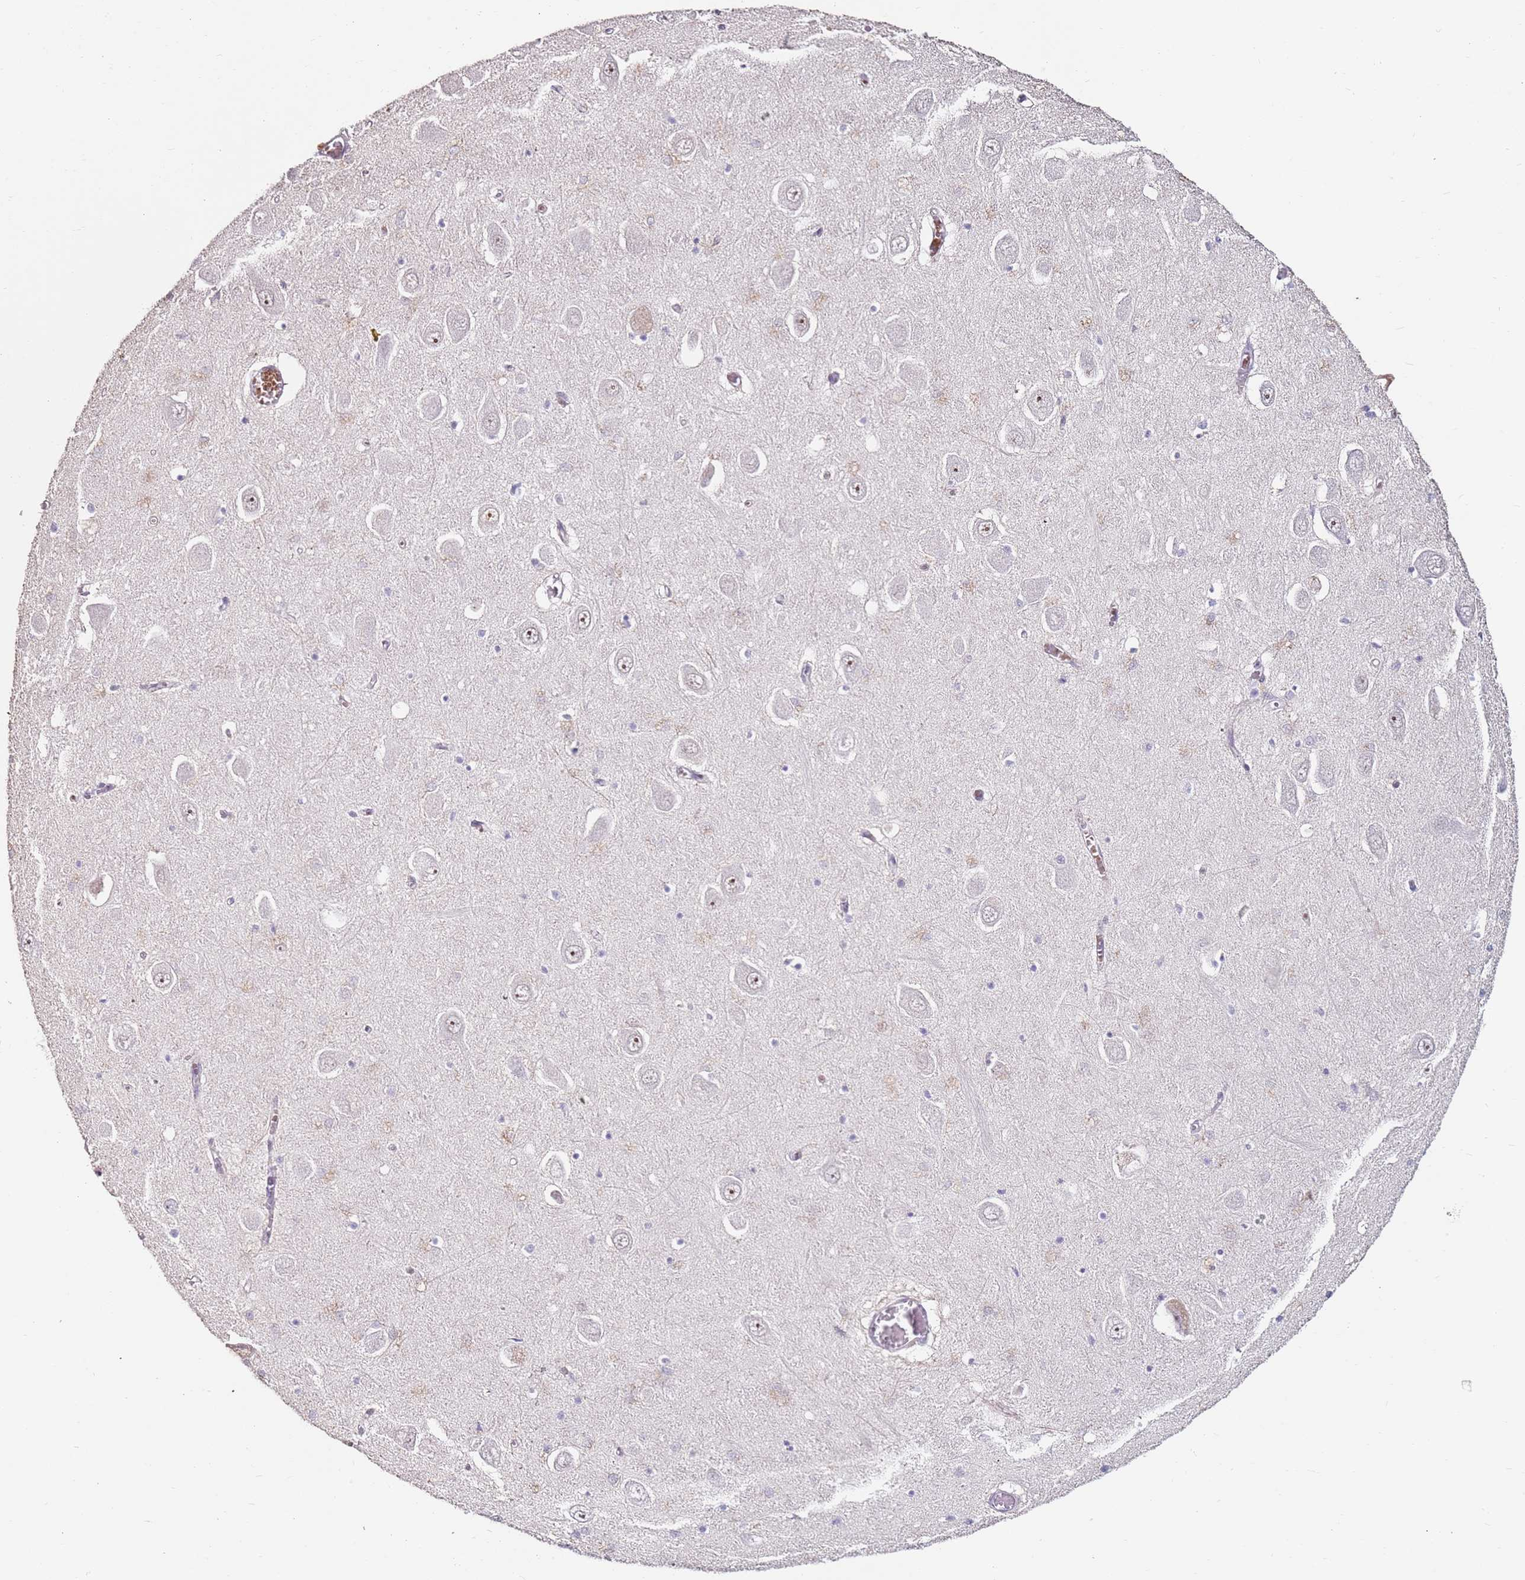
{"staining": {"intensity": "negative", "quantity": "none", "location": "none"}, "tissue": "hippocampus", "cell_type": "Glial cells", "image_type": "normal", "snomed": [{"axis": "morphology", "description": "Normal tissue, NOS"}, {"axis": "topography", "description": "Hippocampus"}], "caption": "Human hippocampus stained for a protein using immunohistochemistry exhibits no positivity in glial cells.", "gene": "RARS2", "patient": {"sex": "male", "age": 70}}